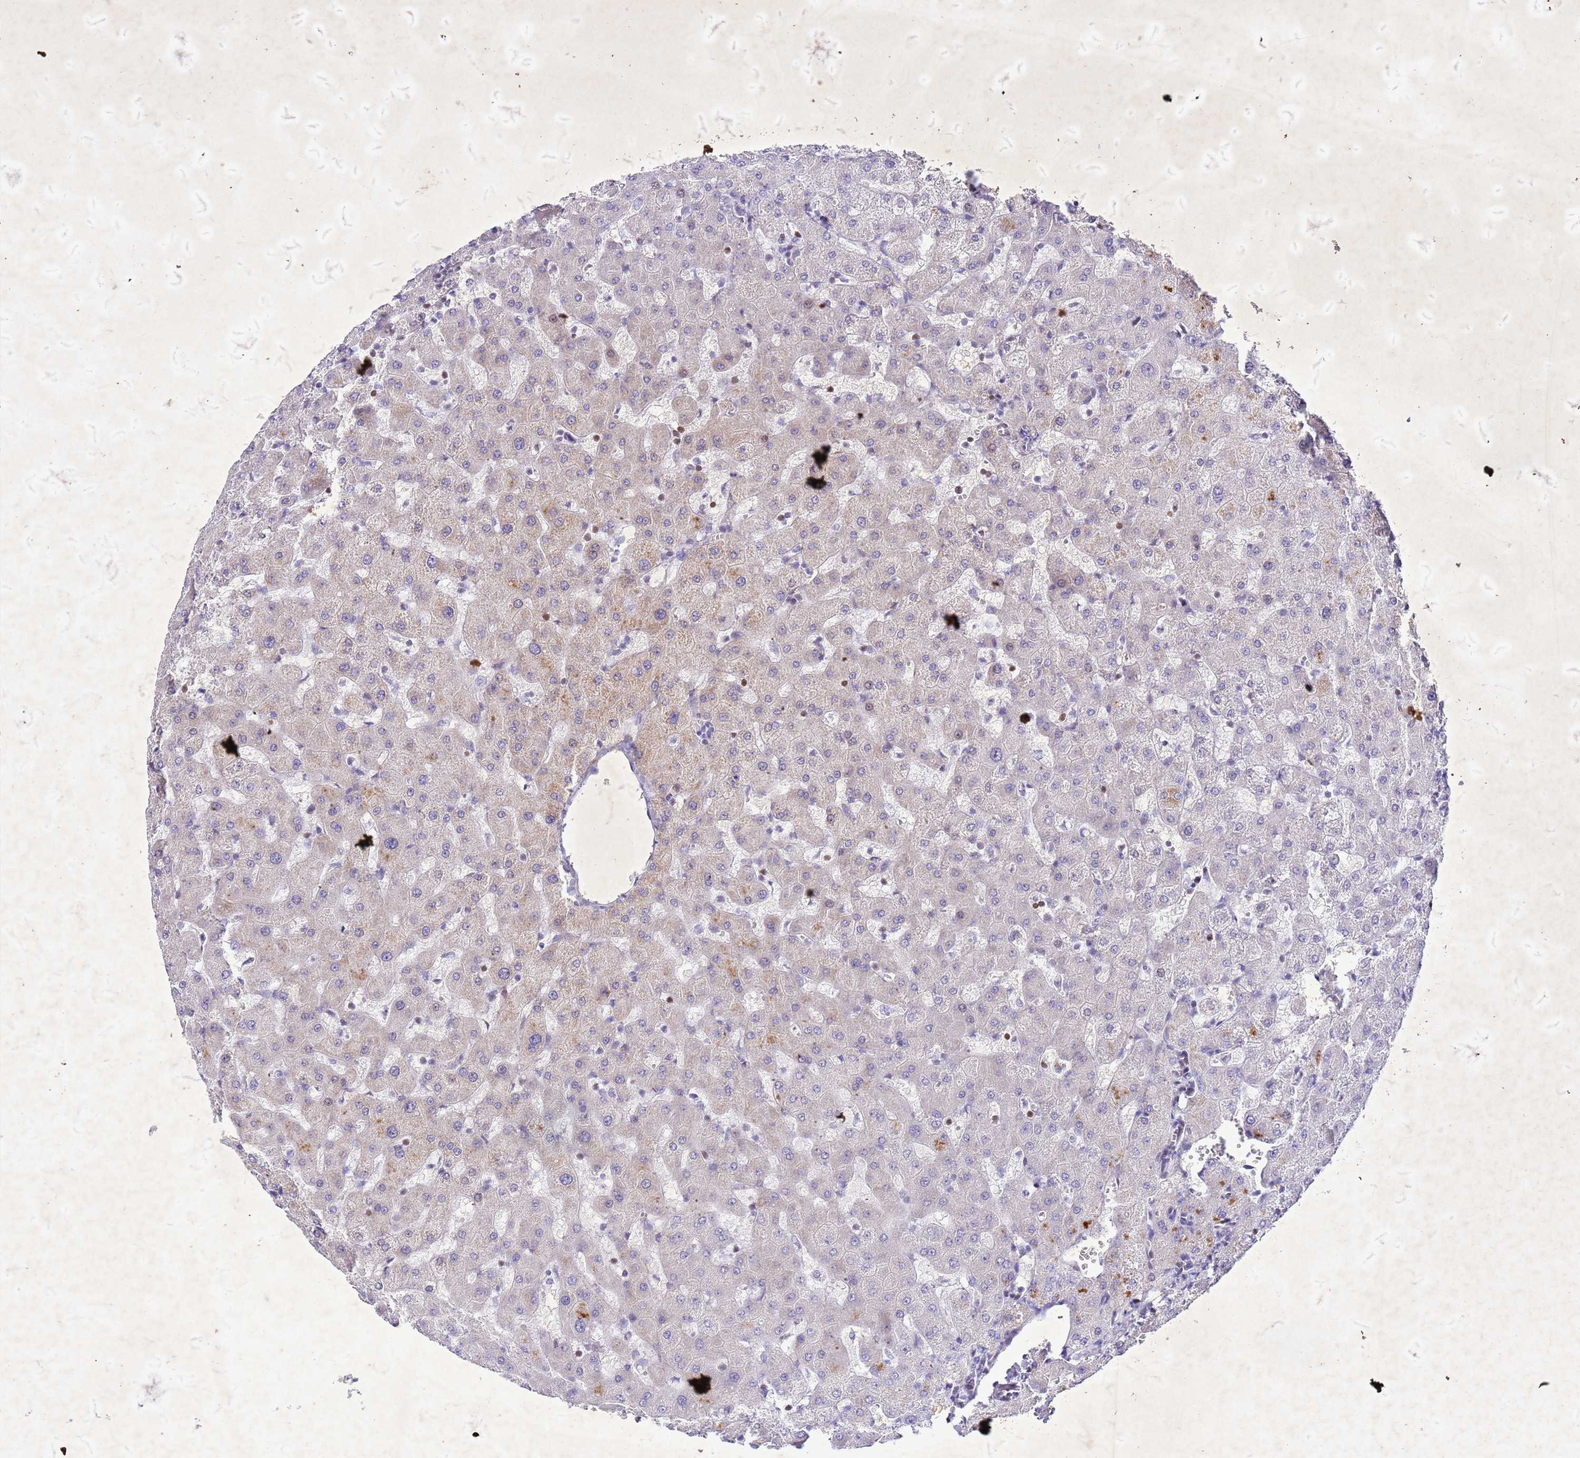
{"staining": {"intensity": "negative", "quantity": "none", "location": "none"}, "tissue": "liver", "cell_type": "Cholangiocytes", "image_type": "normal", "snomed": [{"axis": "morphology", "description": "Normal tissue, NOS"}, {"axis": "topography", "description": "Liver"}], "caption": "DAB (3,3'-diaminobenzidine) immunohistochemical staining of unremarkable liver displays no significant expression in cholangiocytes.", "gene": "COPS9", "patient": {"sex": "female", "age": 63}}